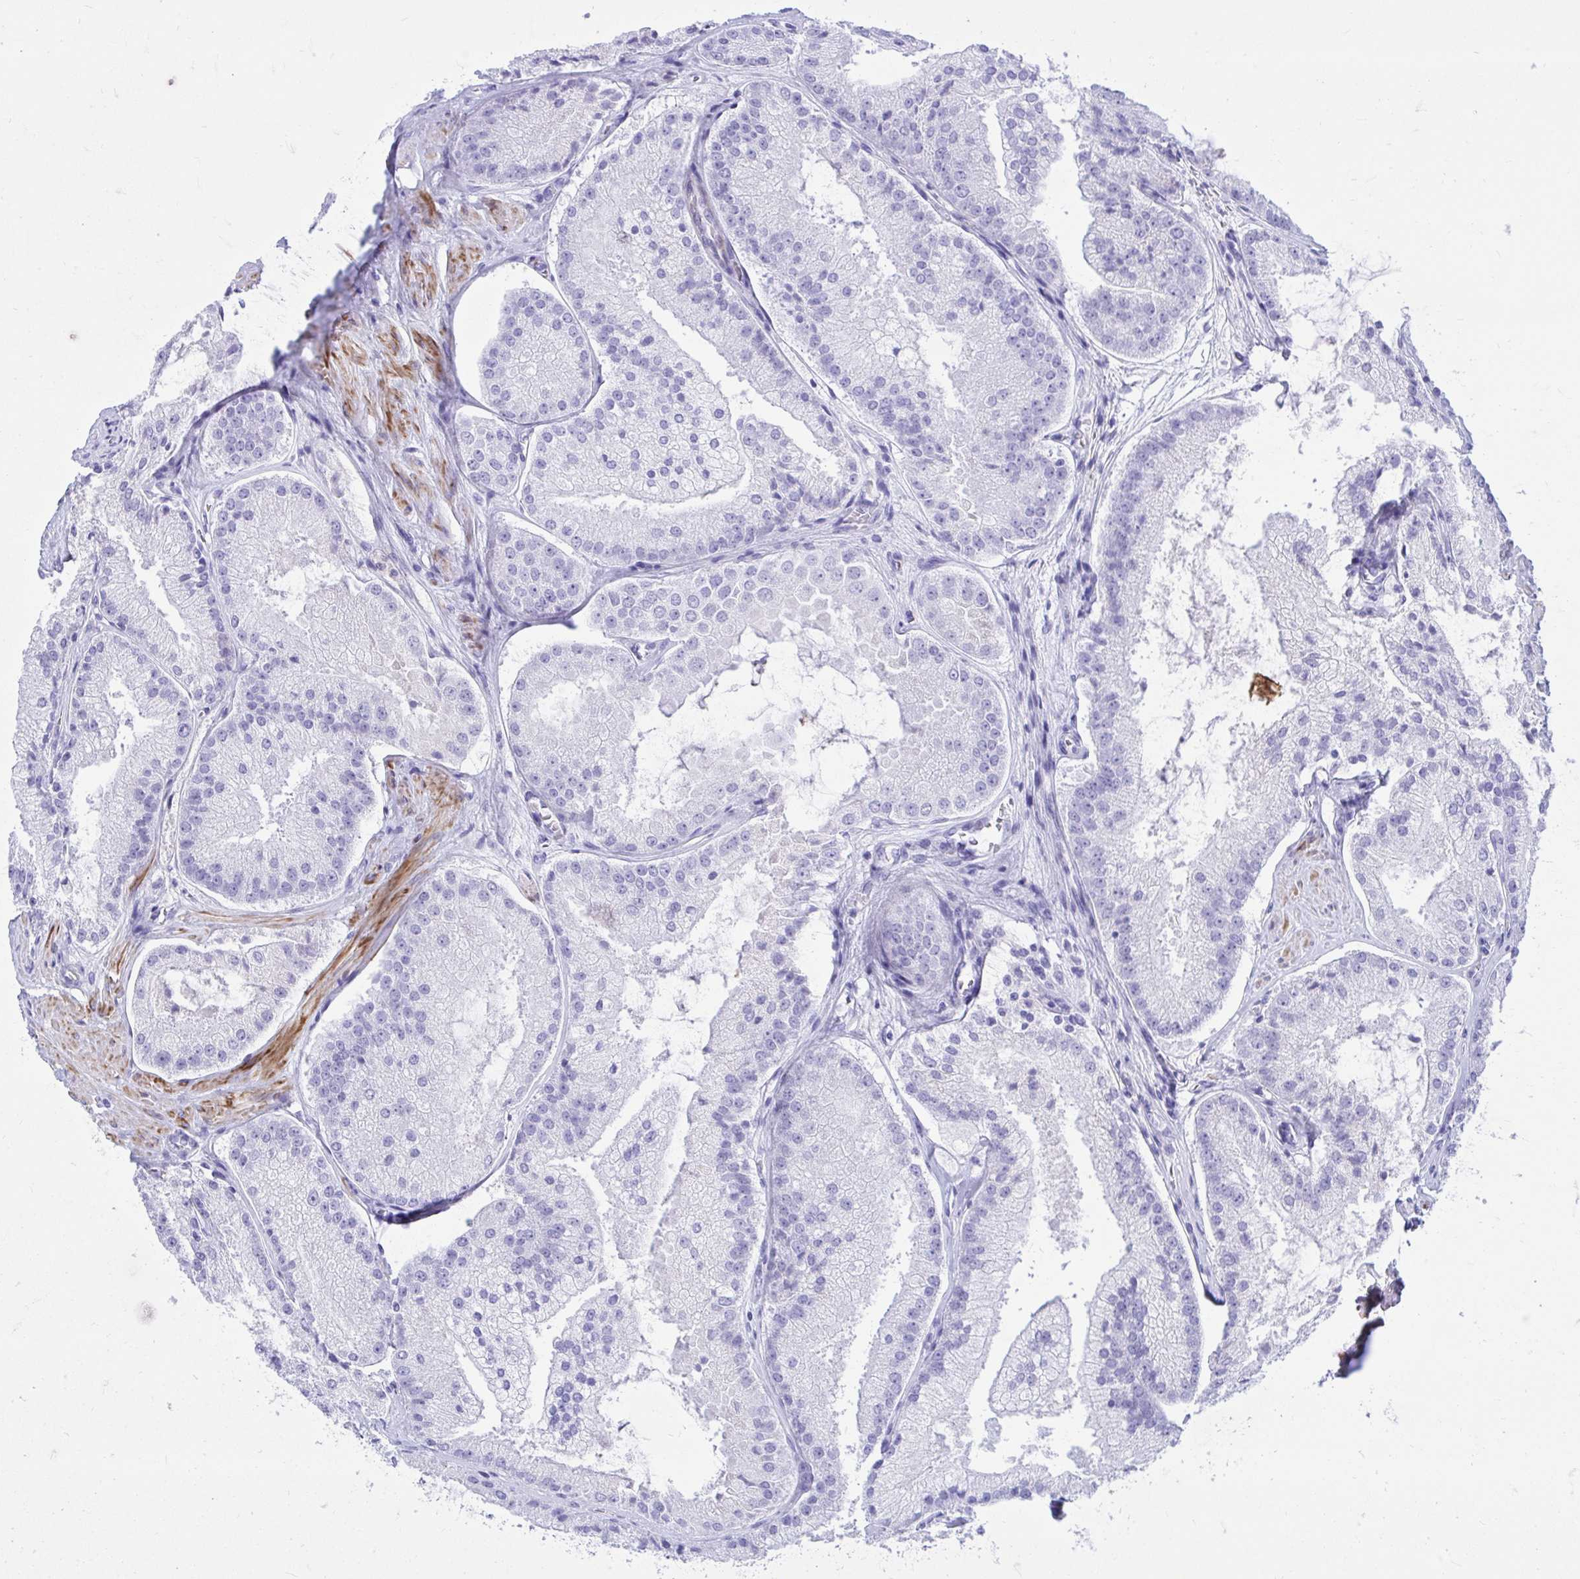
{"staining": {"intensity": "negative", "quantity": "none", "location": "none"}, "tissue": "prostate cancer", "cell_type": "Tumor cells", "image_type": "cancer", "snomed": [{"axis": "morphology", "description": "Adenocarcinoma, High grade"}, {"axis": "topography", "description": "Prostate"}], "caption": "The histopathology image reveals no significant staining in tumor cells of prostate cancer.", "gene": "ANKDD1B", "patient": {"sex": "male", "age": 73}}